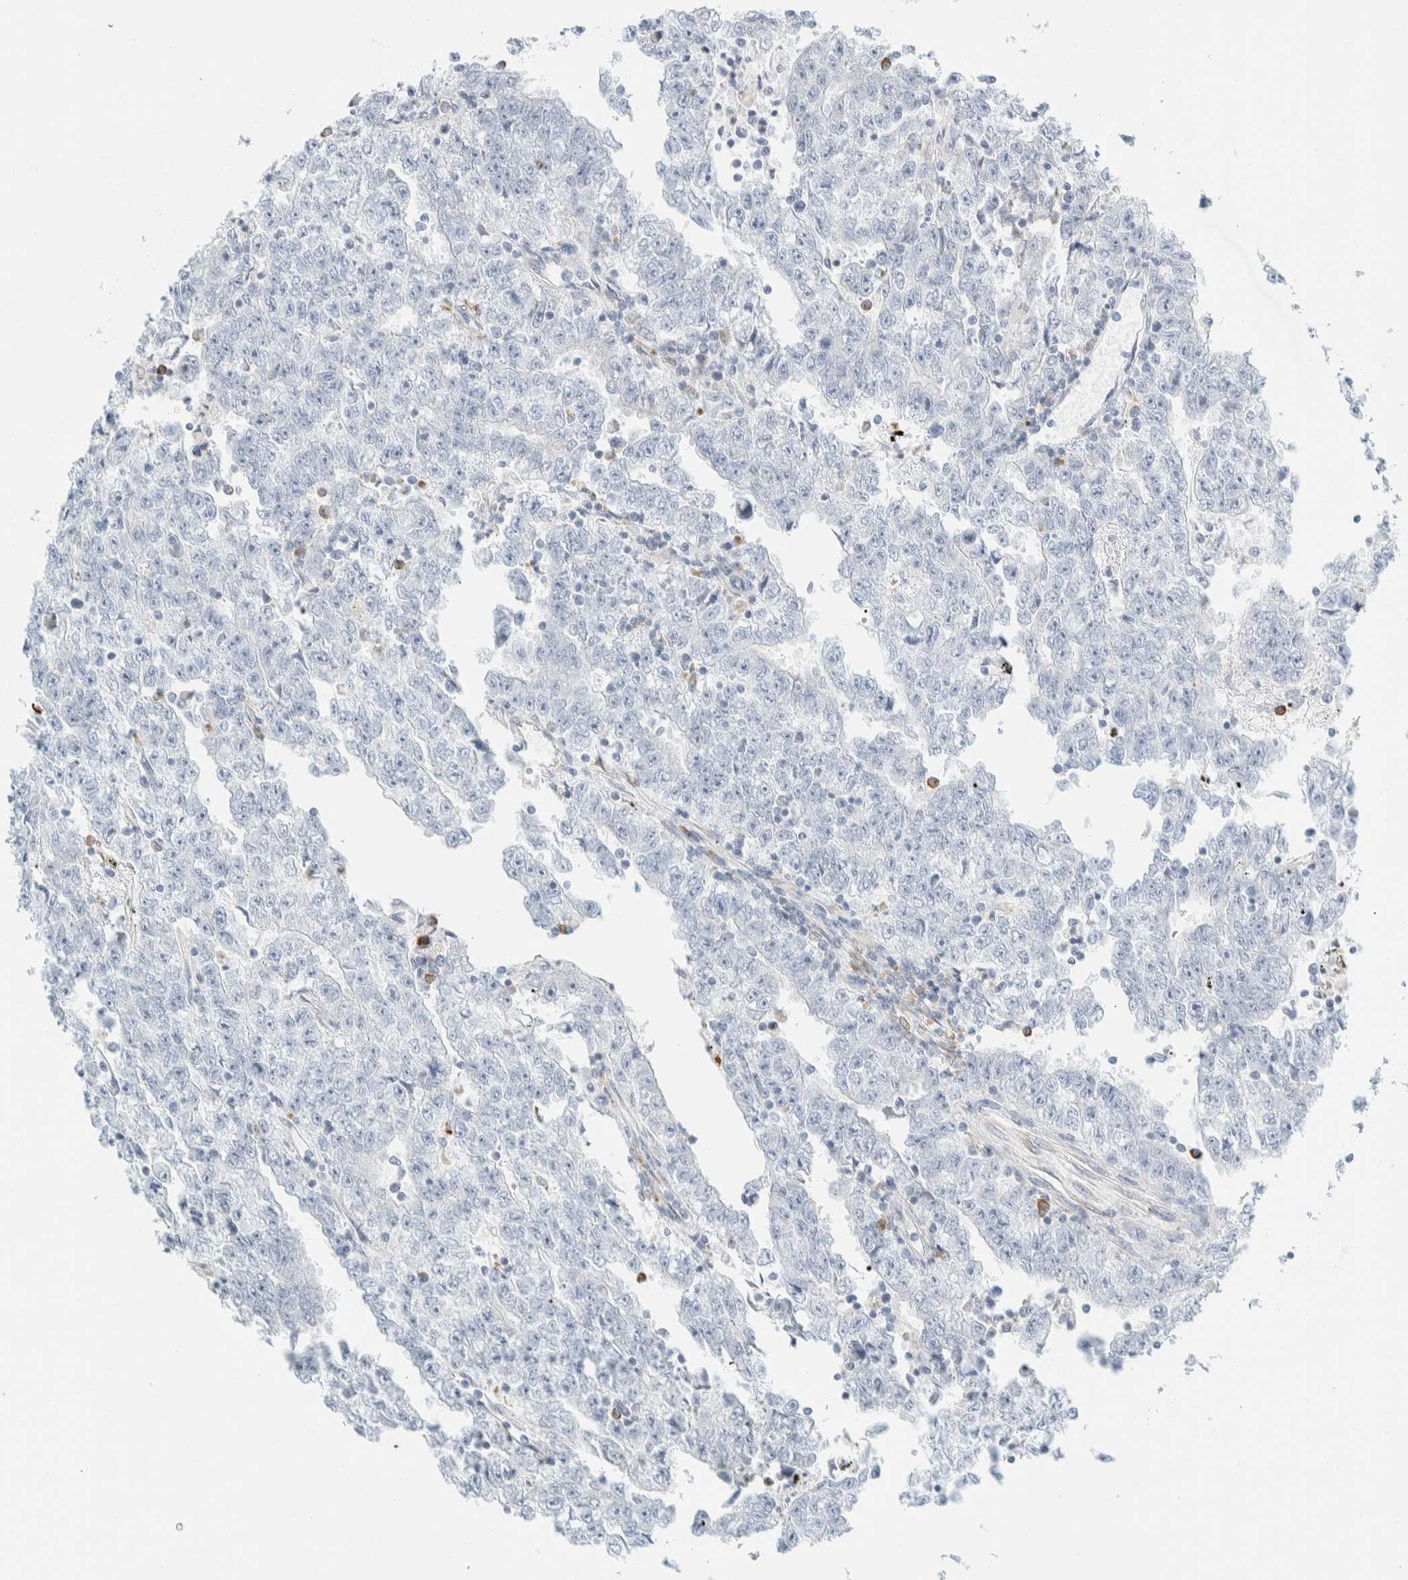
{"staining": {"intensity": "negative", "quantity": "none", "location": "none"}, "tissue": "testis cancer", "cell_type": "Tumor cells", "image_type": "cancer", "snomed": [{"axis": "morphology", "description": "Carcinoma, Embryonal, NOS"}, {"axis": "topography", "description": "Testis"}], "caption": "Embryonal carcinoma (testis) was stained to show a protein in brown. There is no significant positivity in tumor cells. (Brightfield microscopy of DAB (3,3'-diaminobenzidine) immunohistochemistry at high magnification).", "gene": "ARHGAP27", "patient": {"sex": "male", "age": 25}}